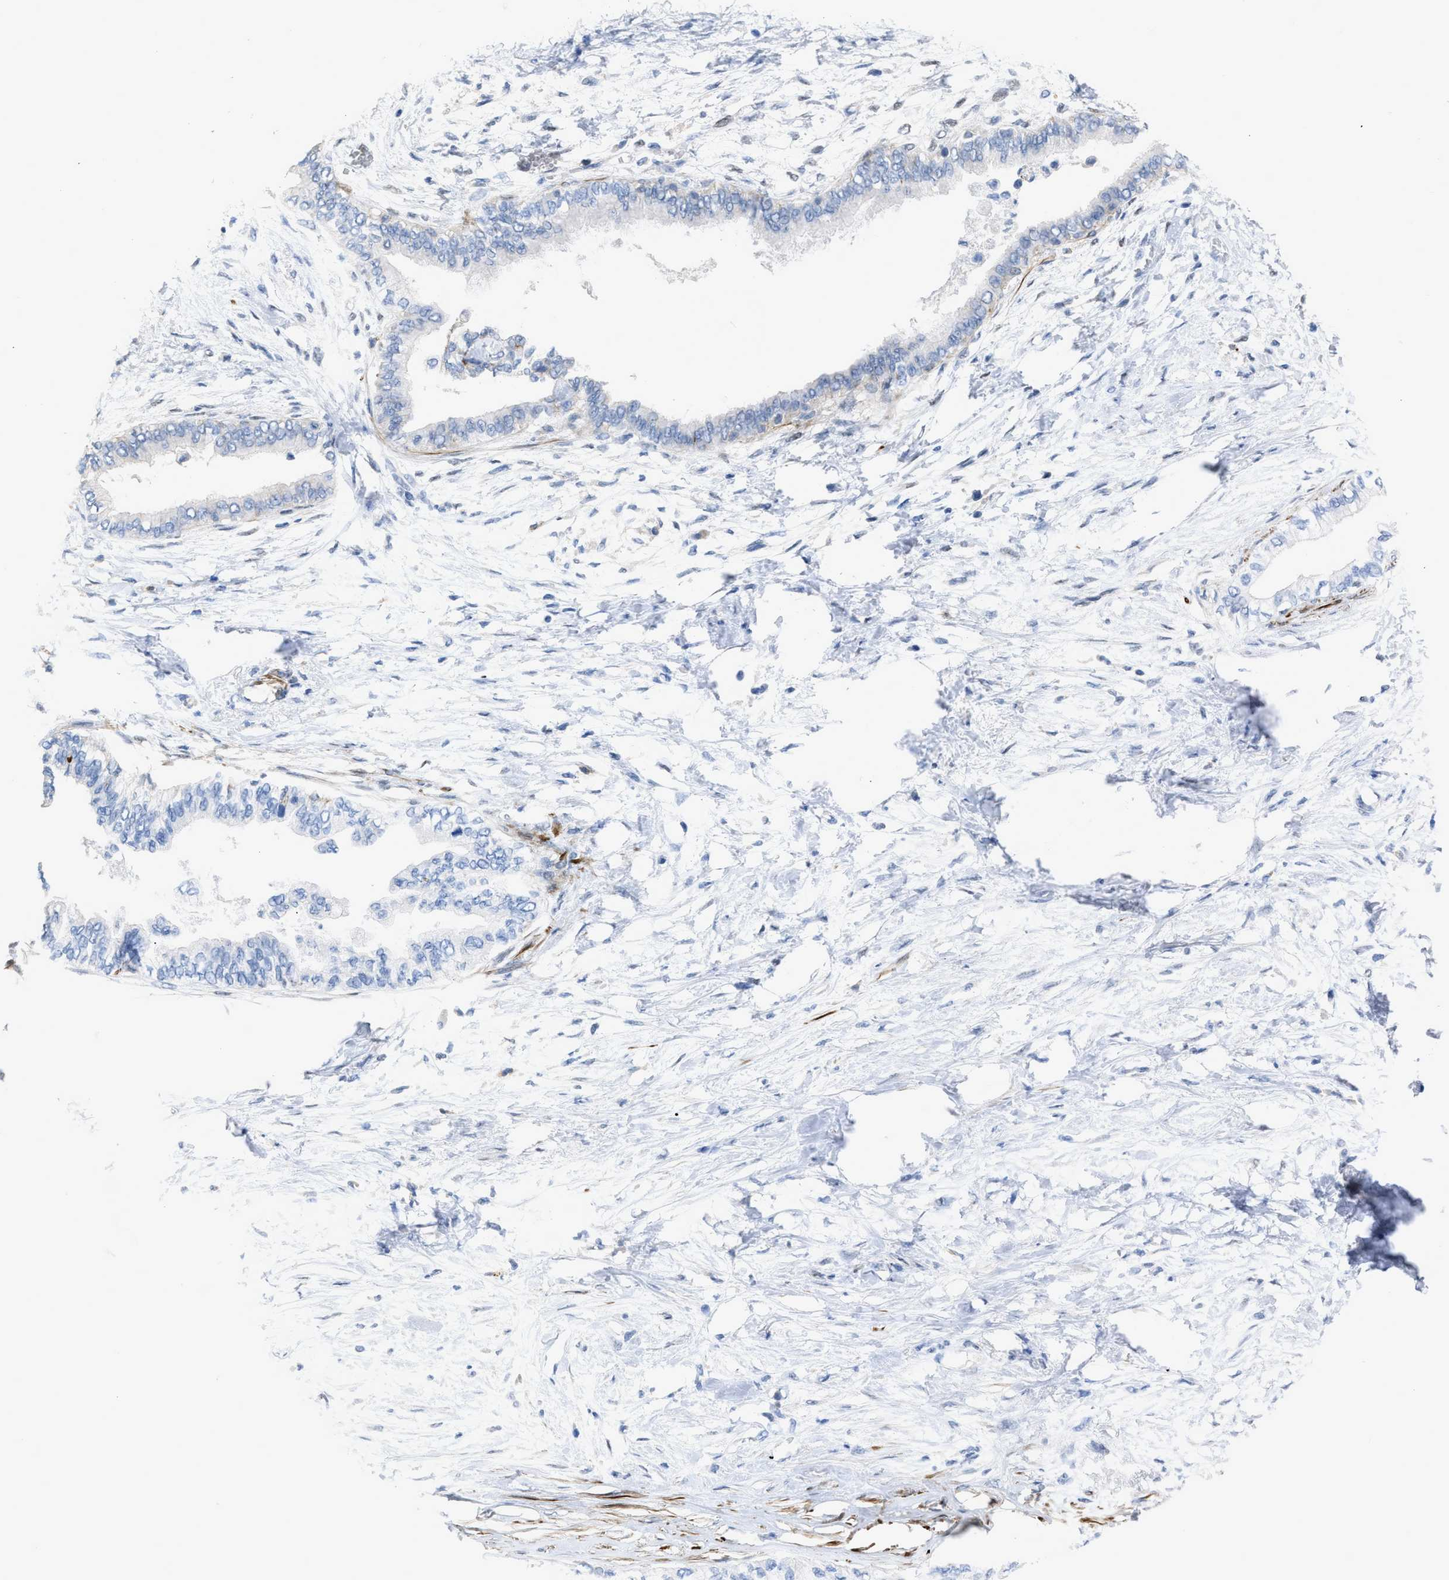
{"staining": {"intensity": "negative", "quantity": "none", "location": "none"}, "tissue": "pancreatic cancer", "cell_type": "Tumor cells", "image_type": "cancer", "snomed": [{"axis": "morphology", "description": "Normal tissue, NOS"}, {"axis": "morphology", "description": "Adenocarcinoma, NOS"}, {"axis": "topography", "description": "Pancreas"}, {"axis": "topography", "description": "Duodenum"}], "caption": "Immunohistochemistry (IHC) micrograph of neoplastic tissue: adenocarcinoma (pancreatic) stained with DAB (3,3'-diaminobenzidine) displays no significant protein expression in tumor cells. Nuclei are stained in blue.", "gene": "PRMT2", "patient": {"sex": "female", "age": 60}}